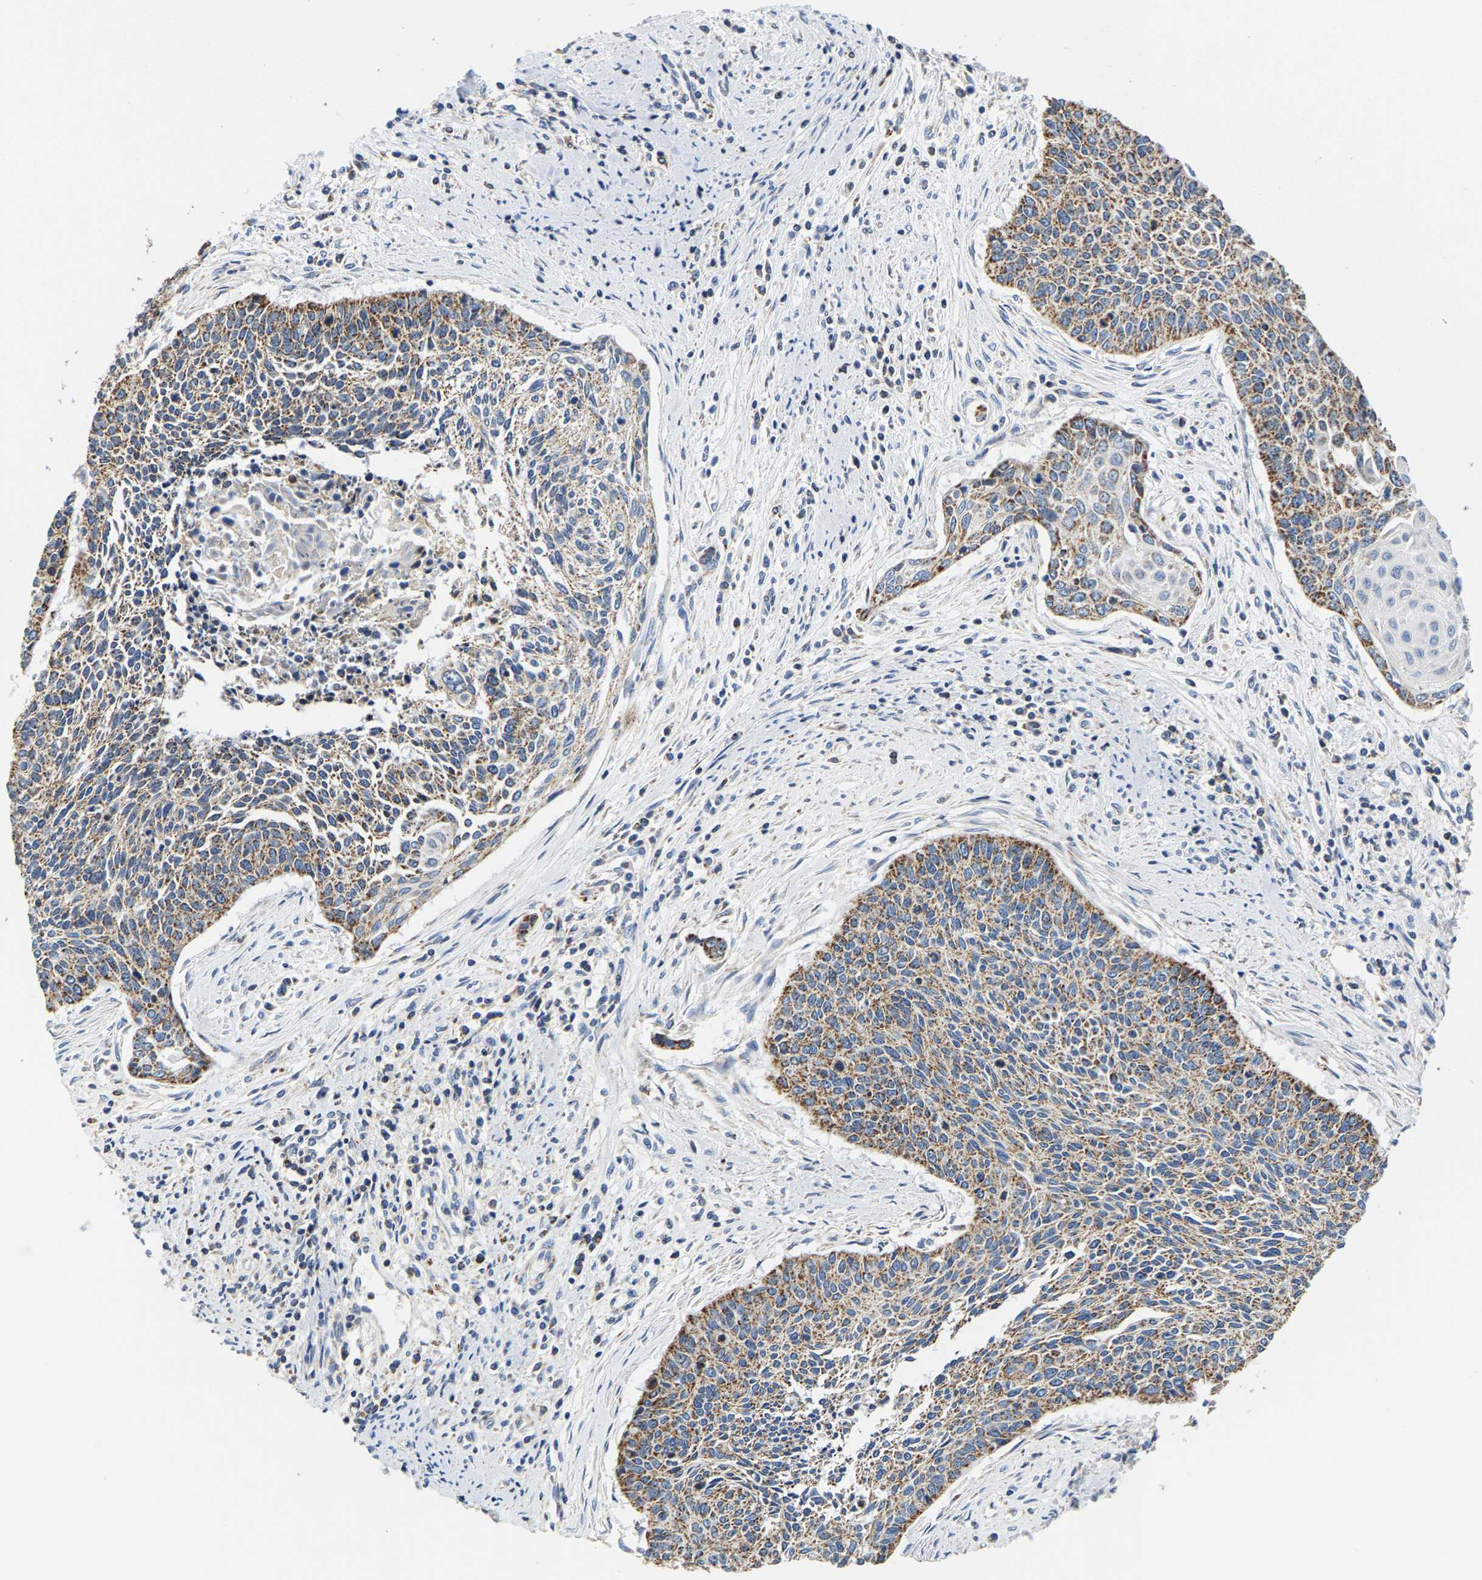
{"staining": {"intensity": "moderate", "quantity": ">75%", "location": "cytoplasmic/membranous"}, "tissue": "cervical cancer", "cell_type": "Tumor cells", "image_type": "cancer", "snomed": [{"axis": "morphology", "description": "Squamous cell carcinoma, NOS"}, {"axis": "topography", "description": "Cervix"}], "caption": "Immunohistochemical staining of human cervical squamous cell carcinoma shows medium levels of moderate cytoplasmic/membranous protein staining in about >75% of tumor cells. Using DAB (brown) and hematoxylin (blue) stains, captured at high magnification using brightfield microscopy.", "gene": "SHMT2", "patient": {"sex": "female", "age": 55}}